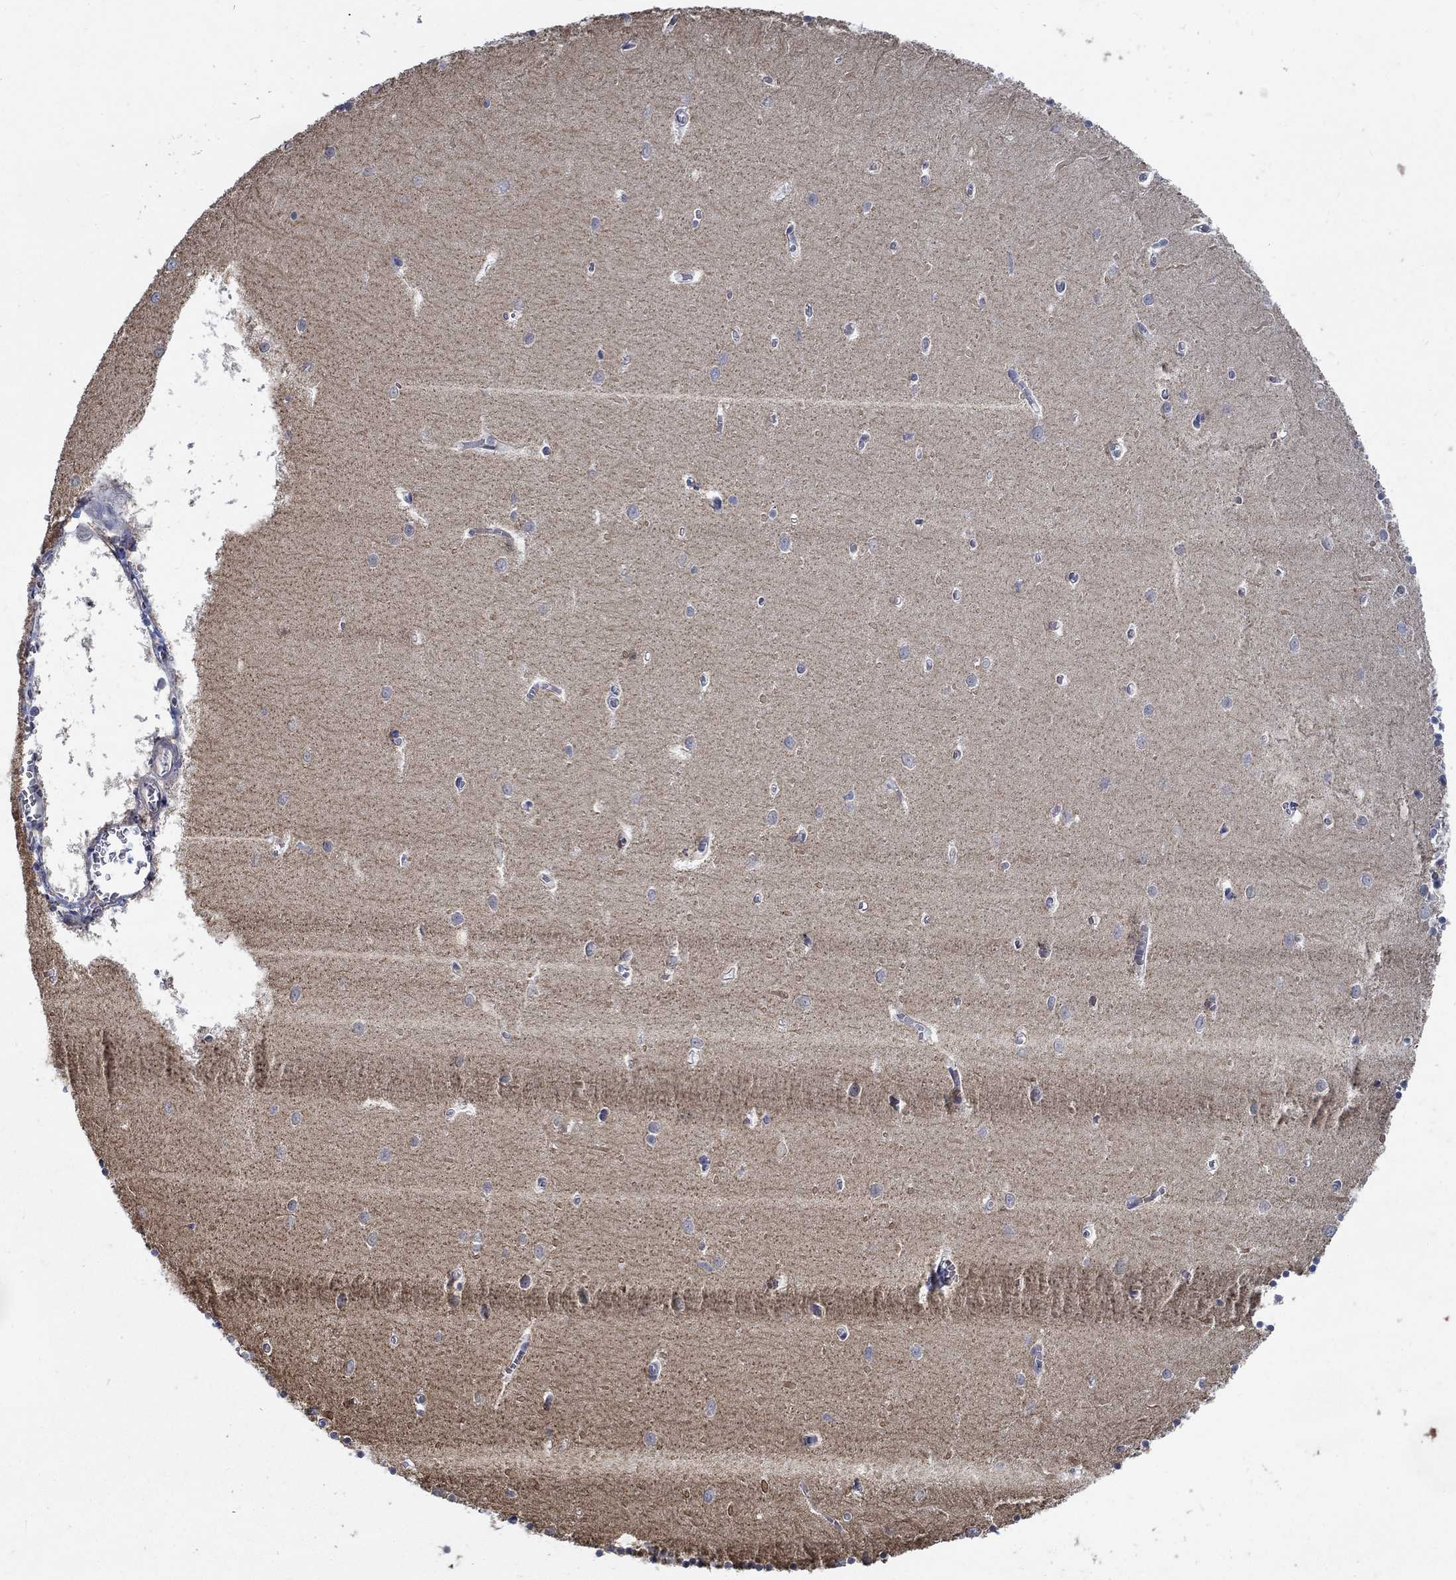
{"staining": {"intensity": "negative", "quantity": "none", "location": "none"}, "tissue": "cerebellum", "cell_type": "Cells in granular layer", "image_type": "normal", "snomed": [{"axis": "morphology", "description": "Normal tissue, NOS"}, {"axis": "topography", "description": "Cerebellum"}], "caption": "This micrograph is of benign cerebellum stained with immunohistochemistry (IHC) to label a protein in brown with the nuclei are counter-stained blue. There is no expression in cells in granular layer.", "gene": "TMEM198", "patient": {"sex": "female", "age": 64}}